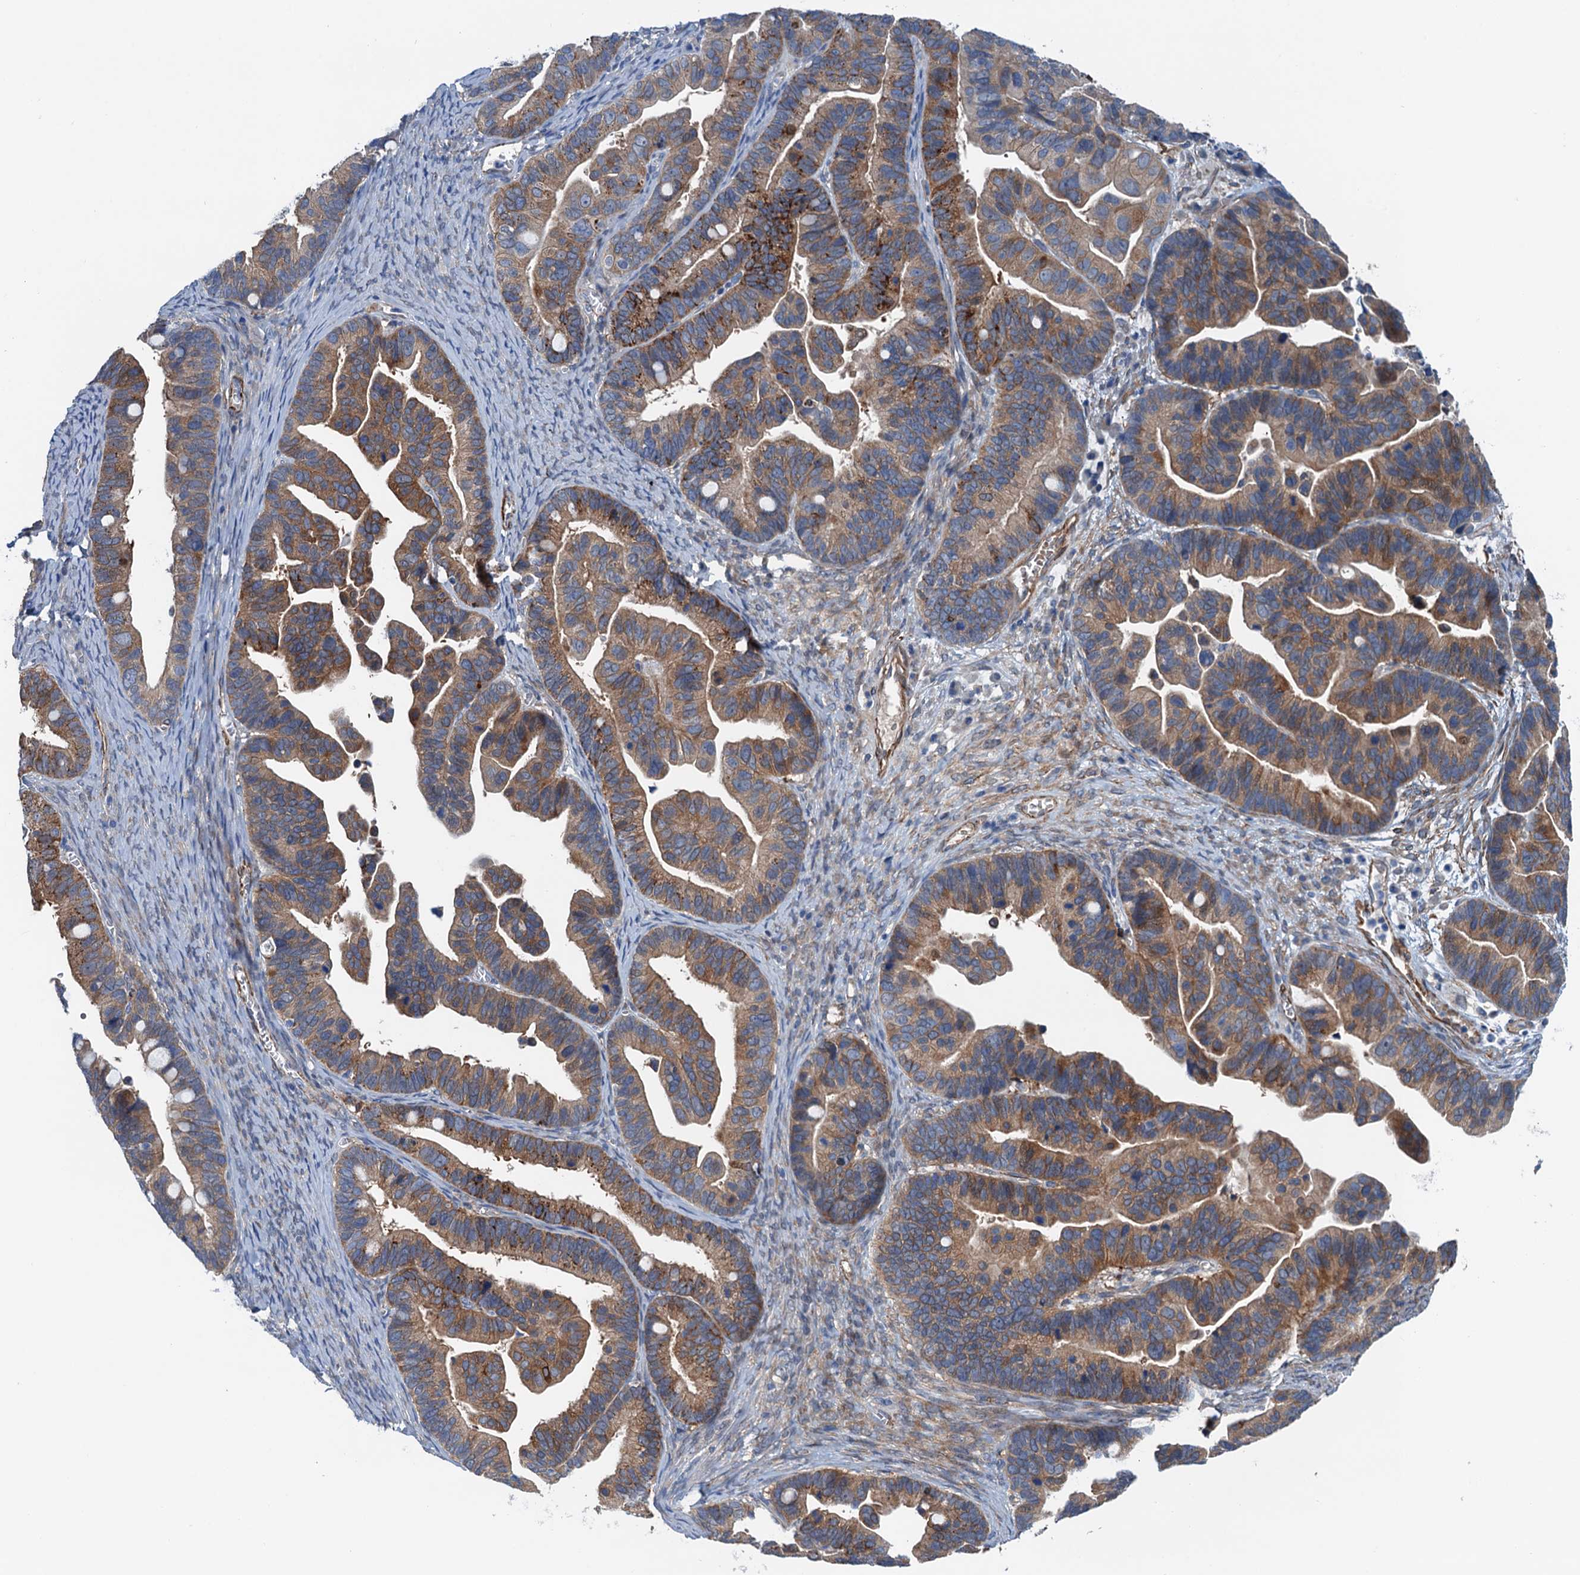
{"staining": {"intensity": "moderate", "quantity": ">75%", "location": "cytoplasmic/membranous"}, "tissue": "ovarian cancer", "cell_type": "Tumor cells", "image_type": "cancer", "snomed": [{"axis": "morphology", "description": "Cystadenocarcinoma, serous, NOS"}, {"axis": "topography", "description": "Ovary"}], "caption": "Ovarian cancer tissue displays moderate cytoplasmic/membranous expression in about >75% of tumor cells", "gene": "CSTPP1", "patient": {"sex": "female", "age": 56}}